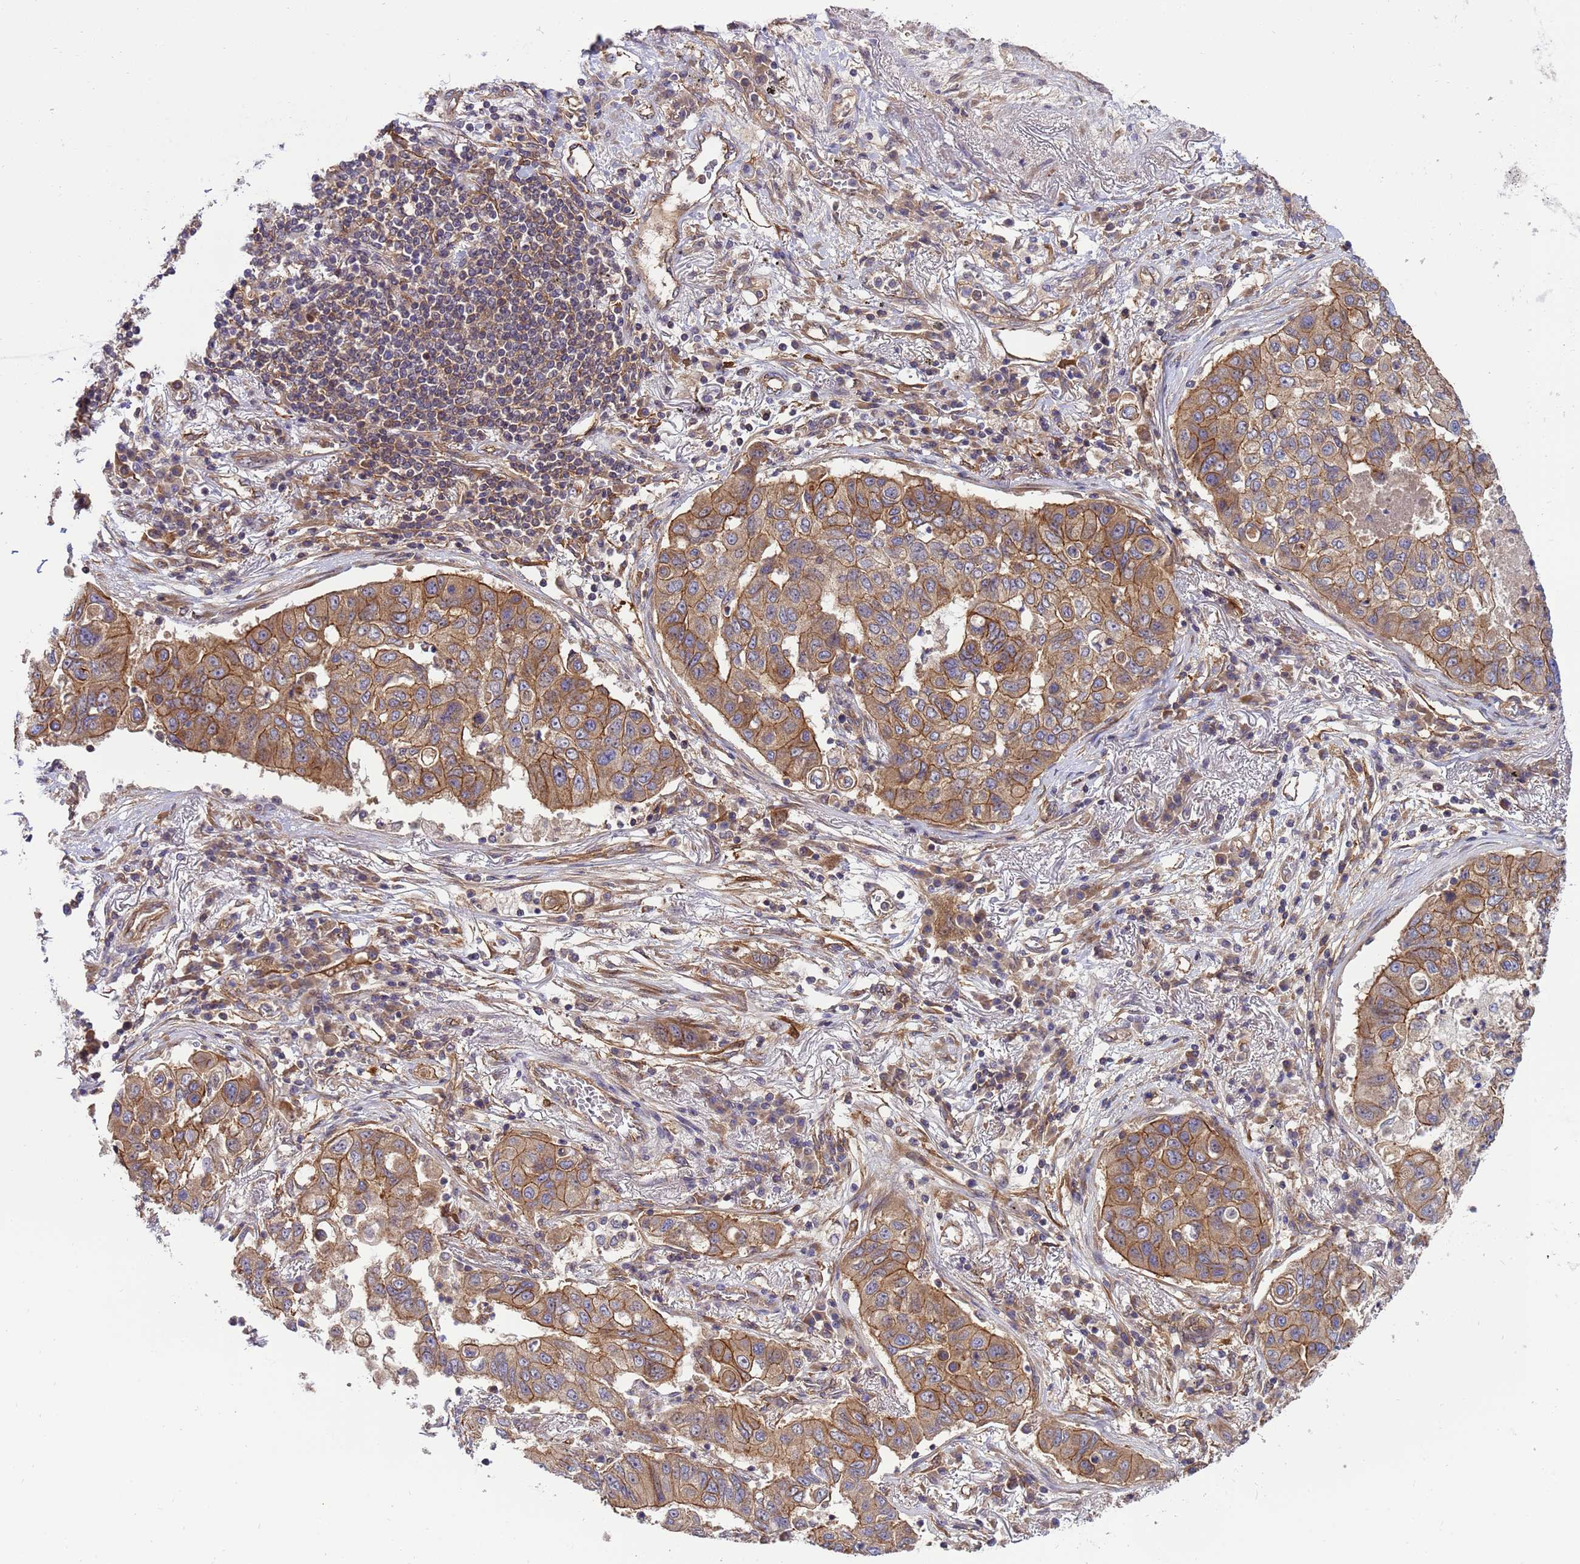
{"staining": {"intensity": "moderate", "quantity": "25%-75%", "location": "cytoplasmic/membranous"}, "tissue": "lung cancer", "cell_type": "Tumor cells", "image_type": "cancer", "snomed": [{"axis": "morphology", "description": "Squamous cell carcinoma, NOS"}, {"axis": "topography", "description": "Lung"}], "caption": "Approximately 25%-75% of tumor cells in lung cancer demonstrate moderate cytoplasmic/membranous protein expression as visualized by brown immunohistochemical staining.", "gene": "SMCO3", "patient": {"sex": "male", "age": 74}}